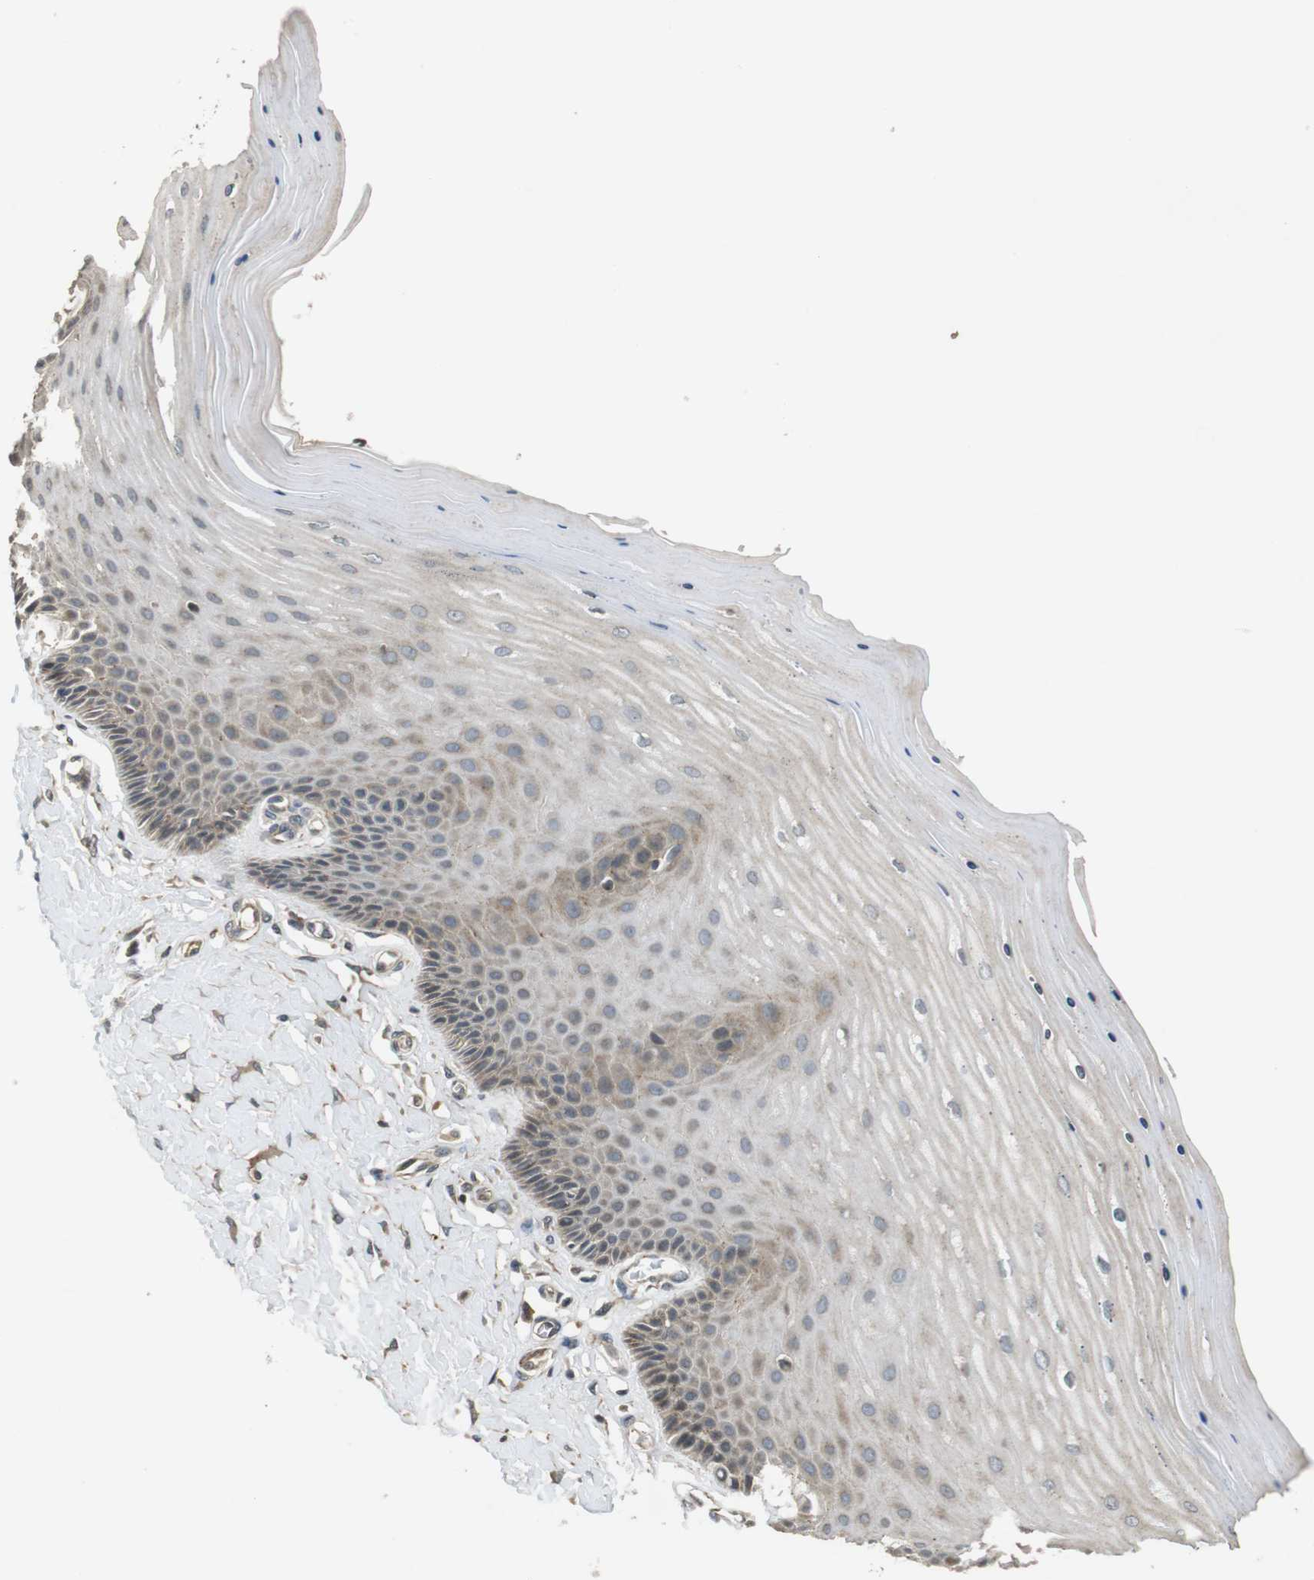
{"staining": {"intensity": "moderate", "quantity": "<25%", "location": "cytoplasmic/membranous"}, "tissue": "cervix", "cell_type": "Squamous epithelial cells", "image_type": "normal", "snomed": [{"axis": "morphology", "description": "Normal tissue, NOS"}, {"axis": "topography", "description": "Cervix"}], "caption": "IHC of normal human cervix demonstrates low levels of moderate cytoplasmic/membranous positivity in about <25% of squamous epithelial cells.", "gene": "FZD10", "patient": {"sex": "female", "age": 55}}